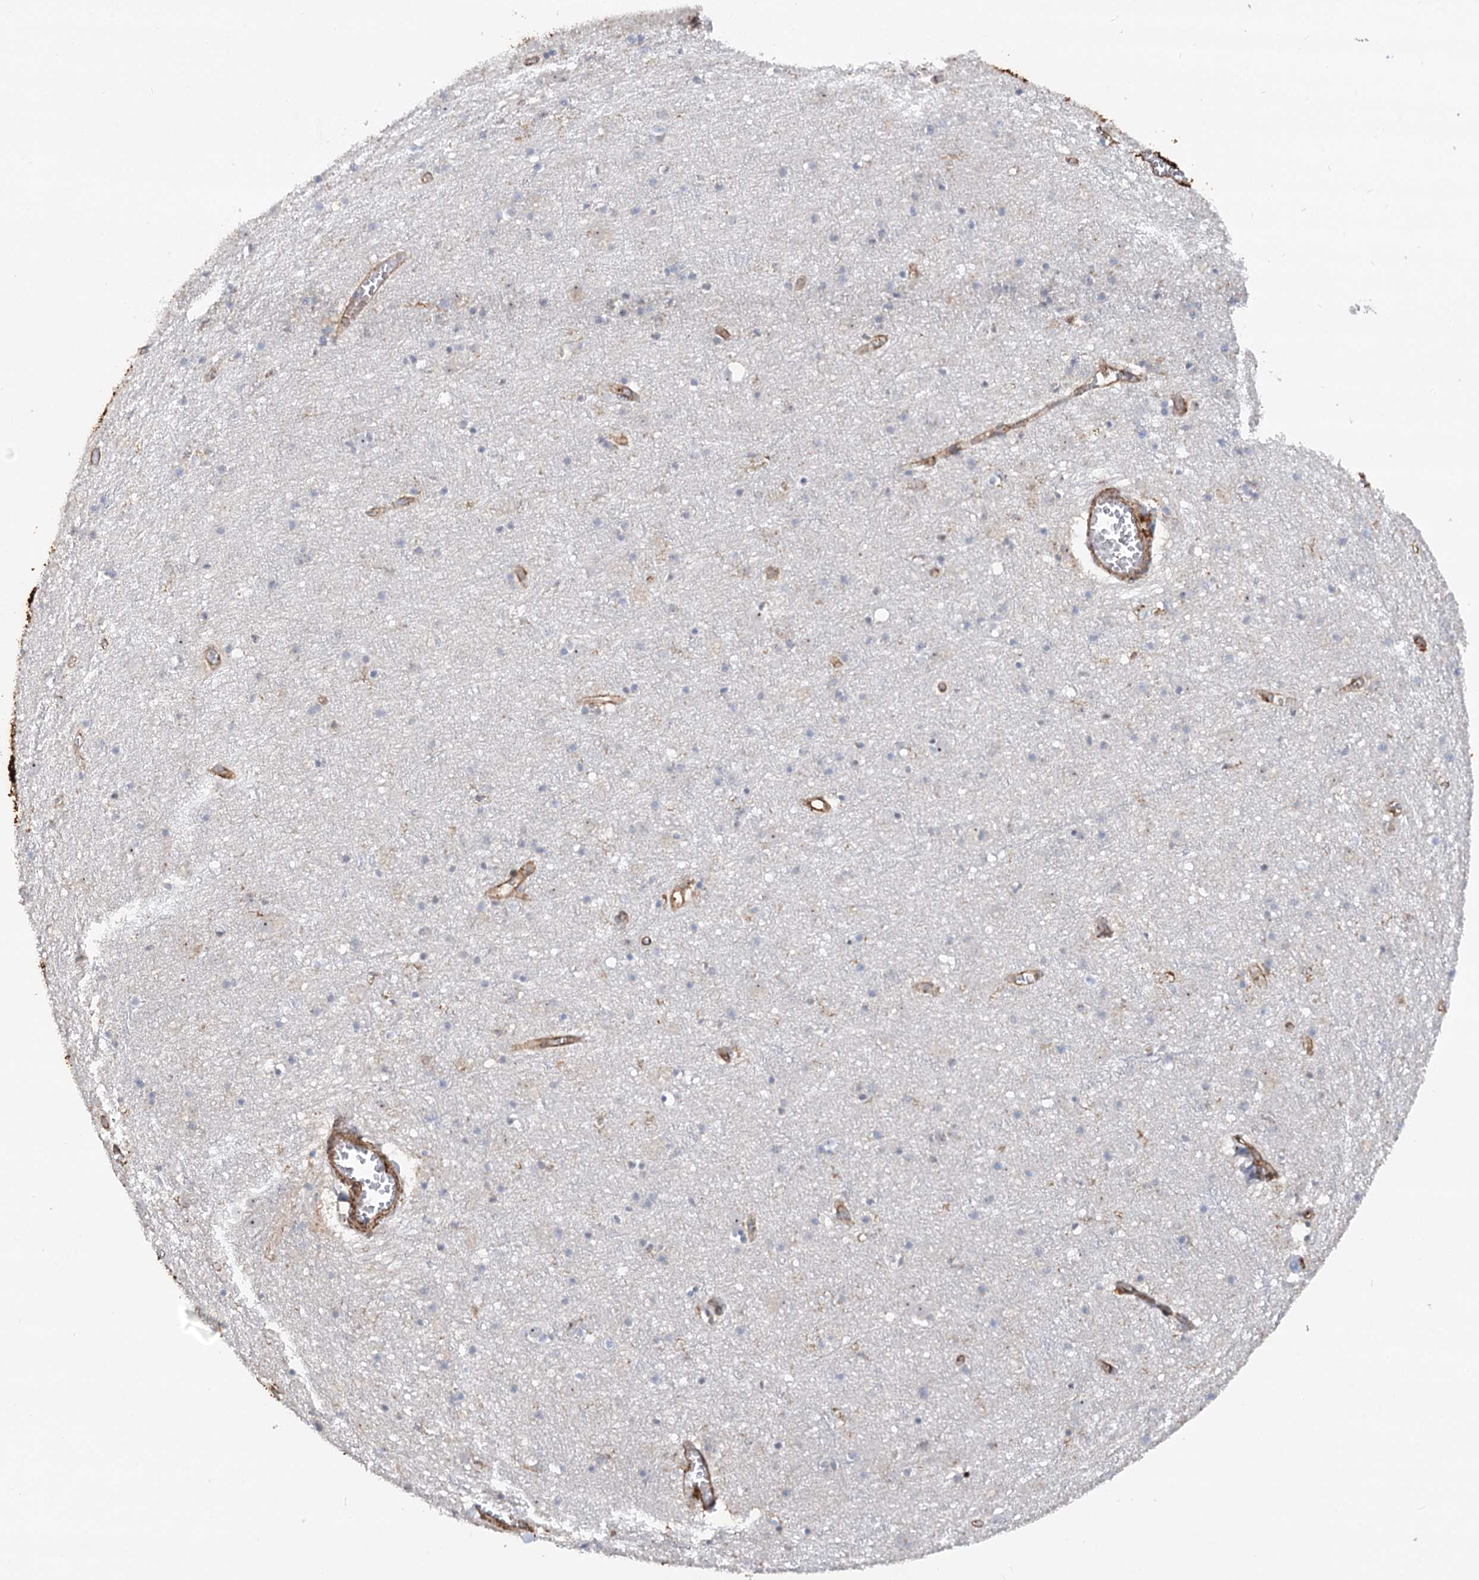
{"staining": {"intensity": "strong", "quantity": ">75%", "location": "cytoplasmic/membranous"}, "tissue": "cerebral cortex", "cell_type": "Endothelial cells", "image_type": "normal", "snomed": [{"axis": "morphology", "description": "Normal tissue, NOS"}, {"axis": "topography", "description": "Cerebral cortex"}], "caption": "The histopathology image reveals a brown stain indicating the presence of a protein in the cytoplasmic/membranous of endothelial cells in cerebral cortex. (DAB (3,3'-diaminobenzidine) IHC with brightfield microscopy, high magnification).", "gene": "WDR36", "patient": {"sex": "female", "age": 64}}